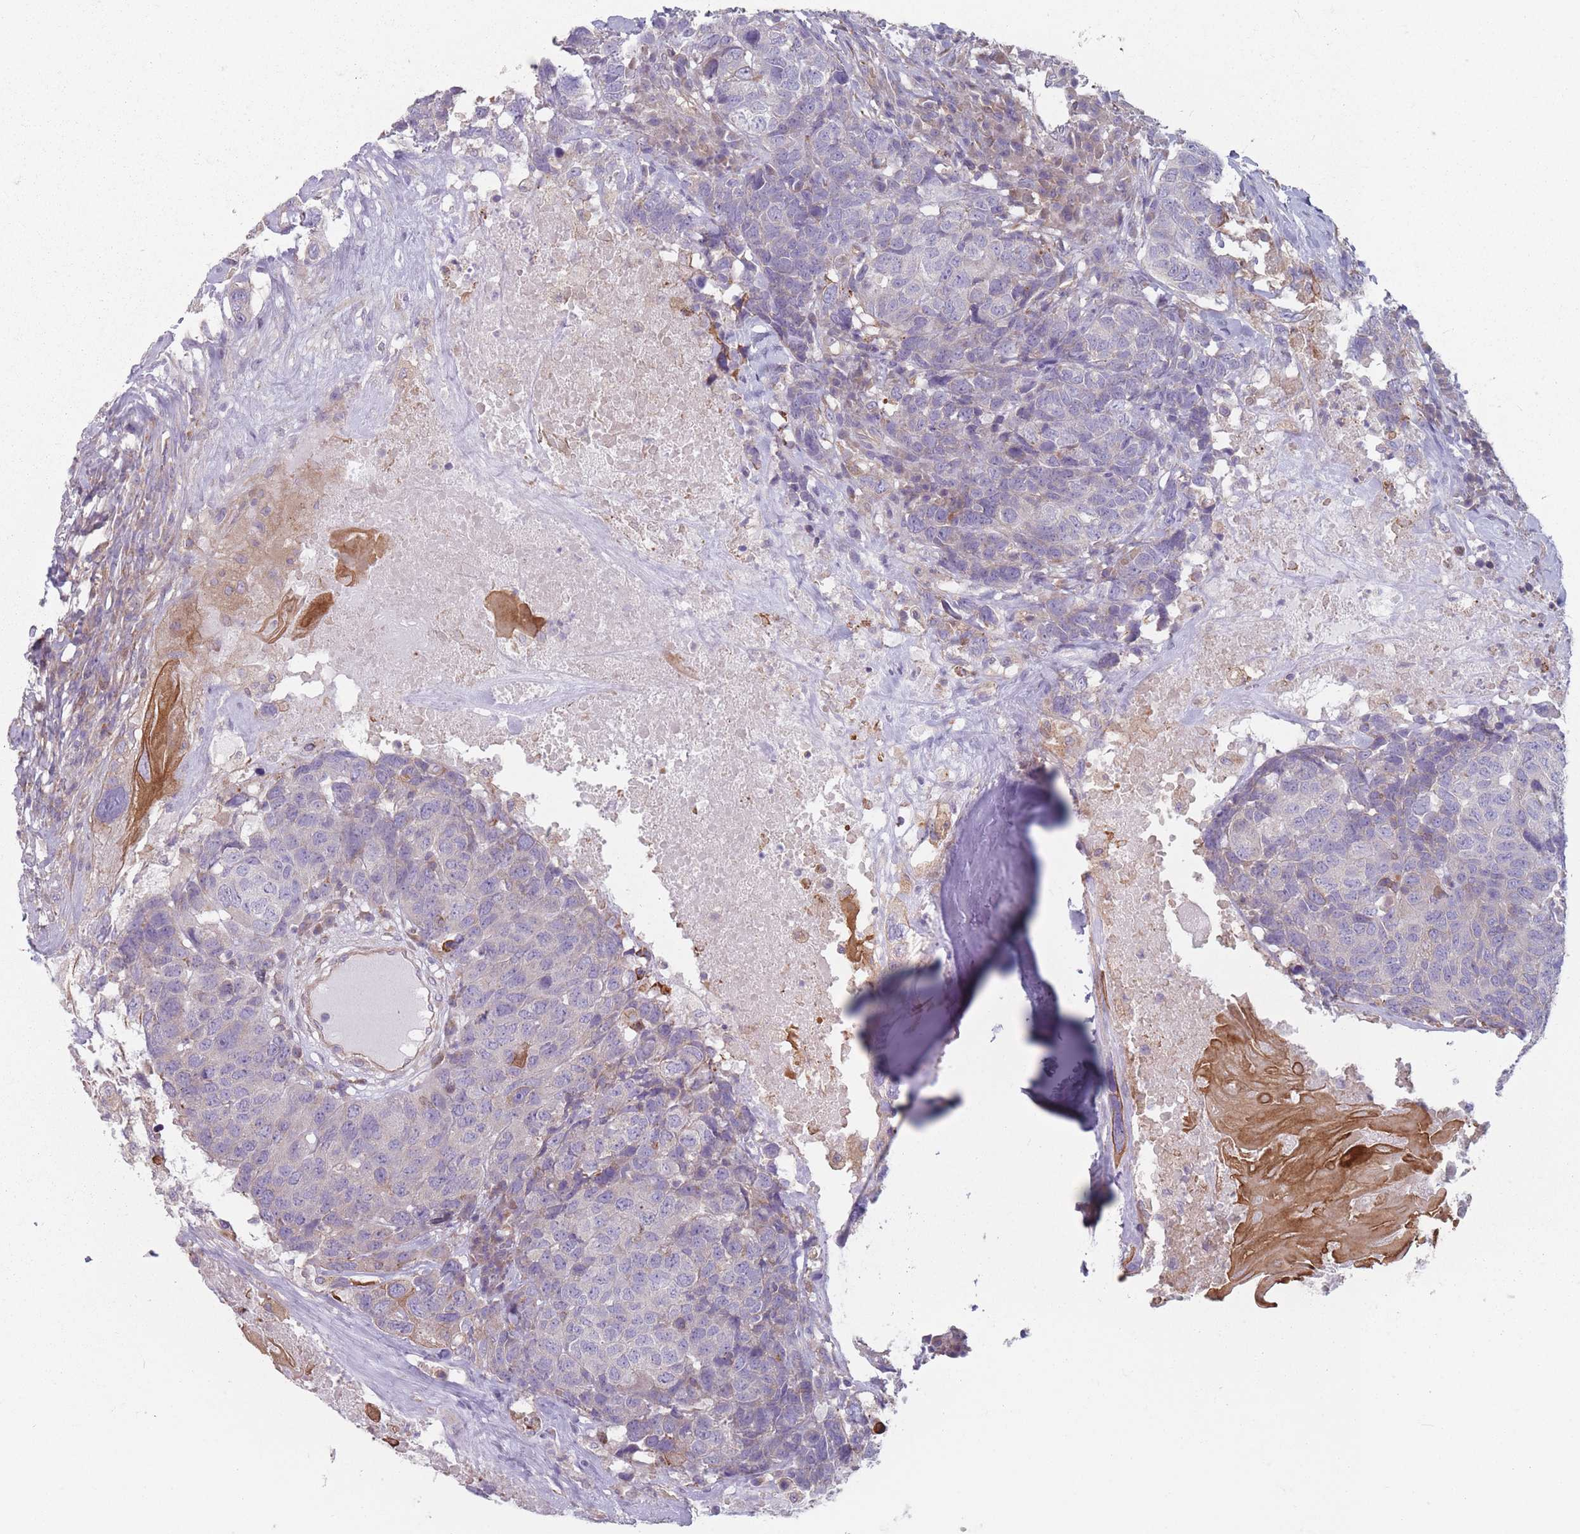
{"staining": {"intensity": "moderate", "quantity": "<25%", "location": "cytoplasmic/membranous"}, "tissue": "head and neck cancer", "cell_type": "Tumor cells", "image_type": "cancer", "snomed": [{"axis": "morphology", "description": "Squamous cell carcinoma, NOS"}, {"axis": "topography", "description": "Head-Neck"}], "caption": "An immunohistochemistry (IHC) histopathology image of tumor tissue is shown. Protein staining in brown labels moderate cytoplasmic/membranous positivity in squamous cell carcinoma (head and neck) within tumor cells.", "gene": "HSBP1L1", "patient": {"sex": "male", "age": 66}}